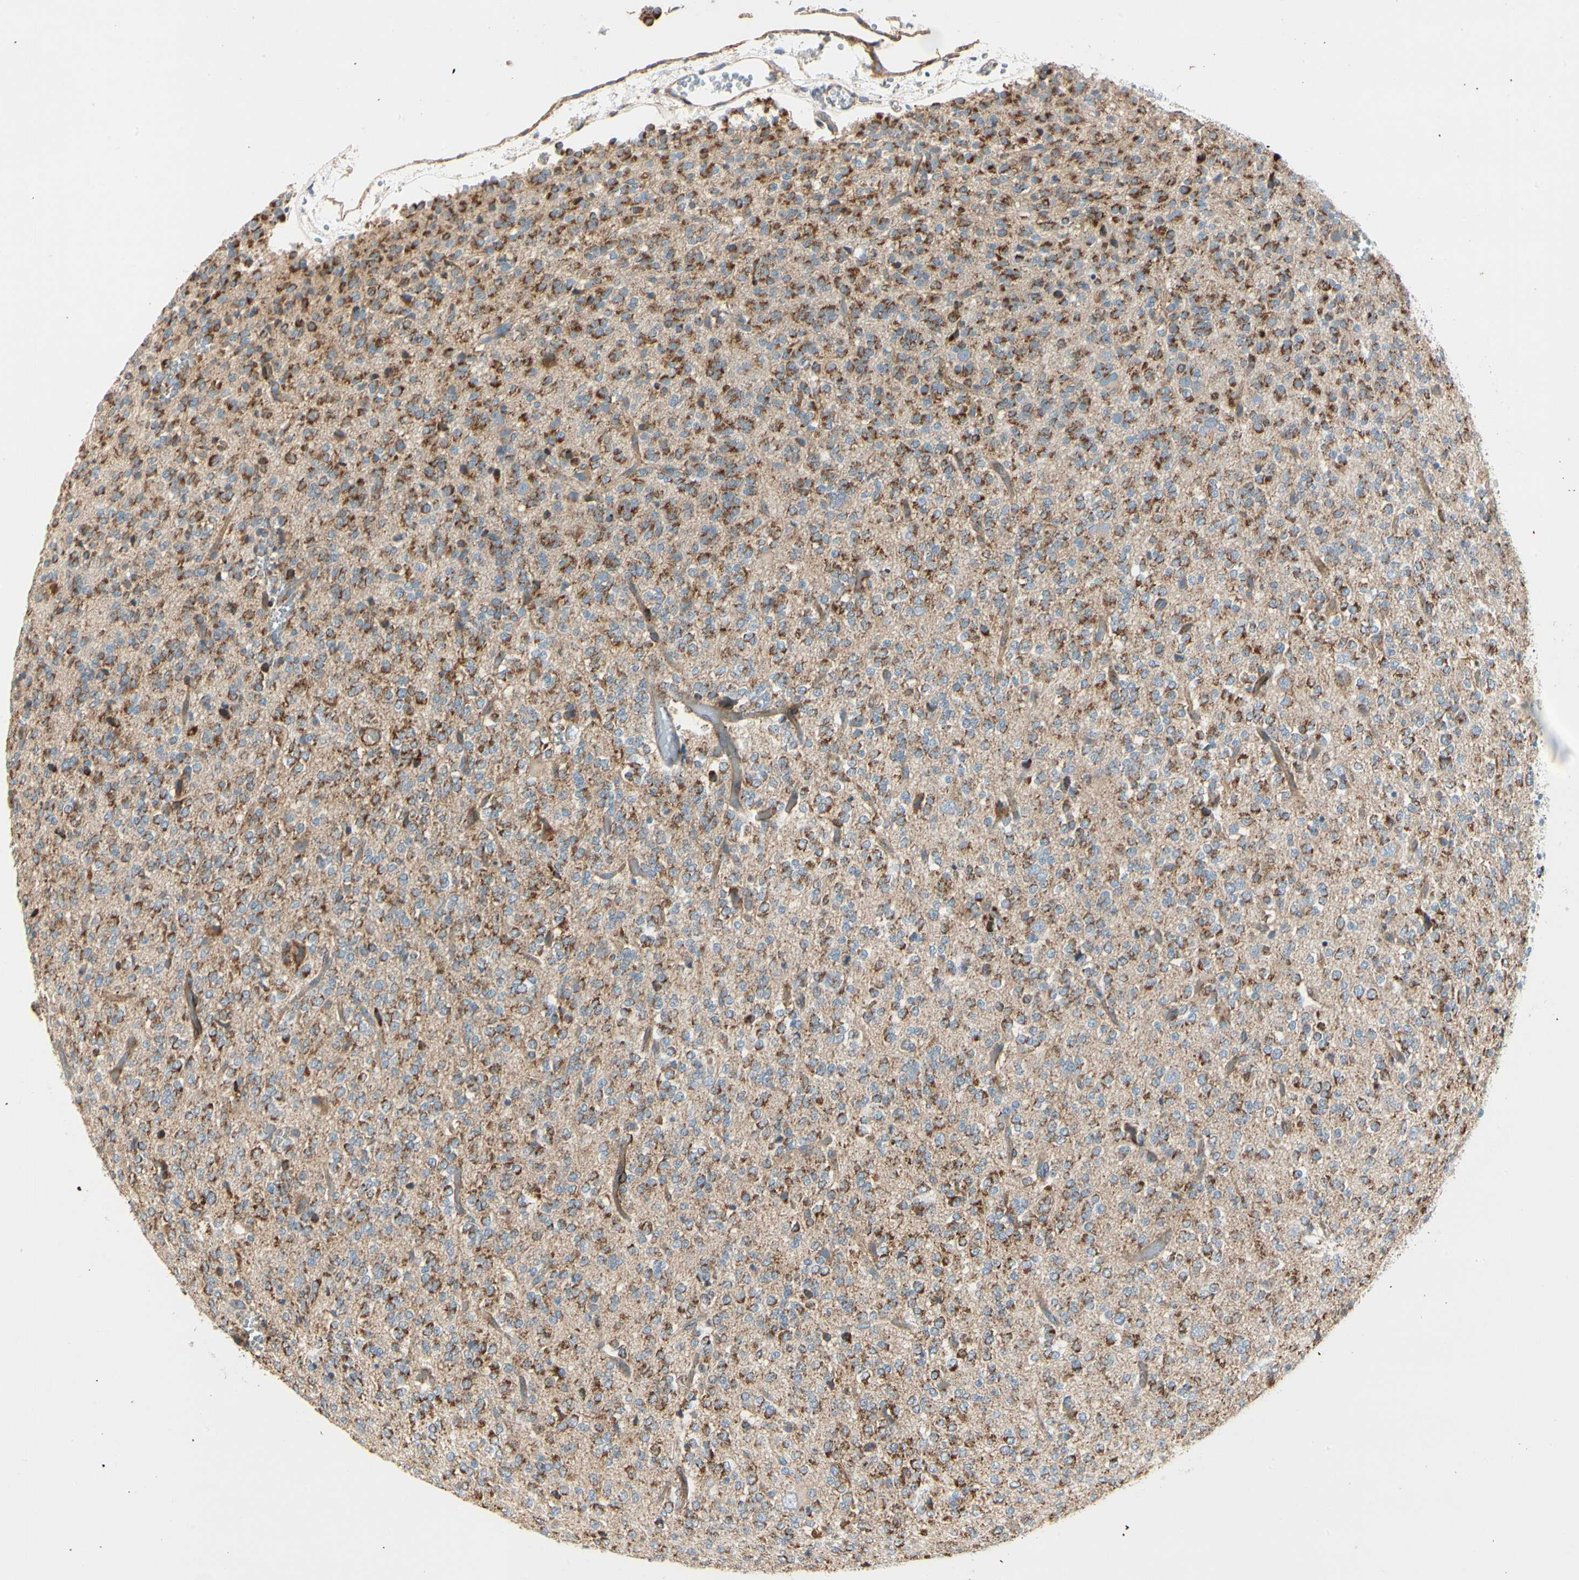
{"staining": {"intensity": "moderate", "quantity": ">75%", "location": "cytoplasmic/membranous"}, "tissue": "glioma", "cell_type": "Tumor cells", "image_type": "cancer", "snomed": [{"axis": "morphology", "description": "Glioma, malignant, Low grade"}, {"axis": "topography", "description": "Brain"}], "caption": "Tumor cells display medium levels of moderate cytoplasmic/membranous expression in about >75% of cells in human malignant glioma (low-grade). (Brightfield microscopy of DAB IHC at high magnification).", "gene": "MRPL9", "patient": {"sex": "male", "age": 38}}